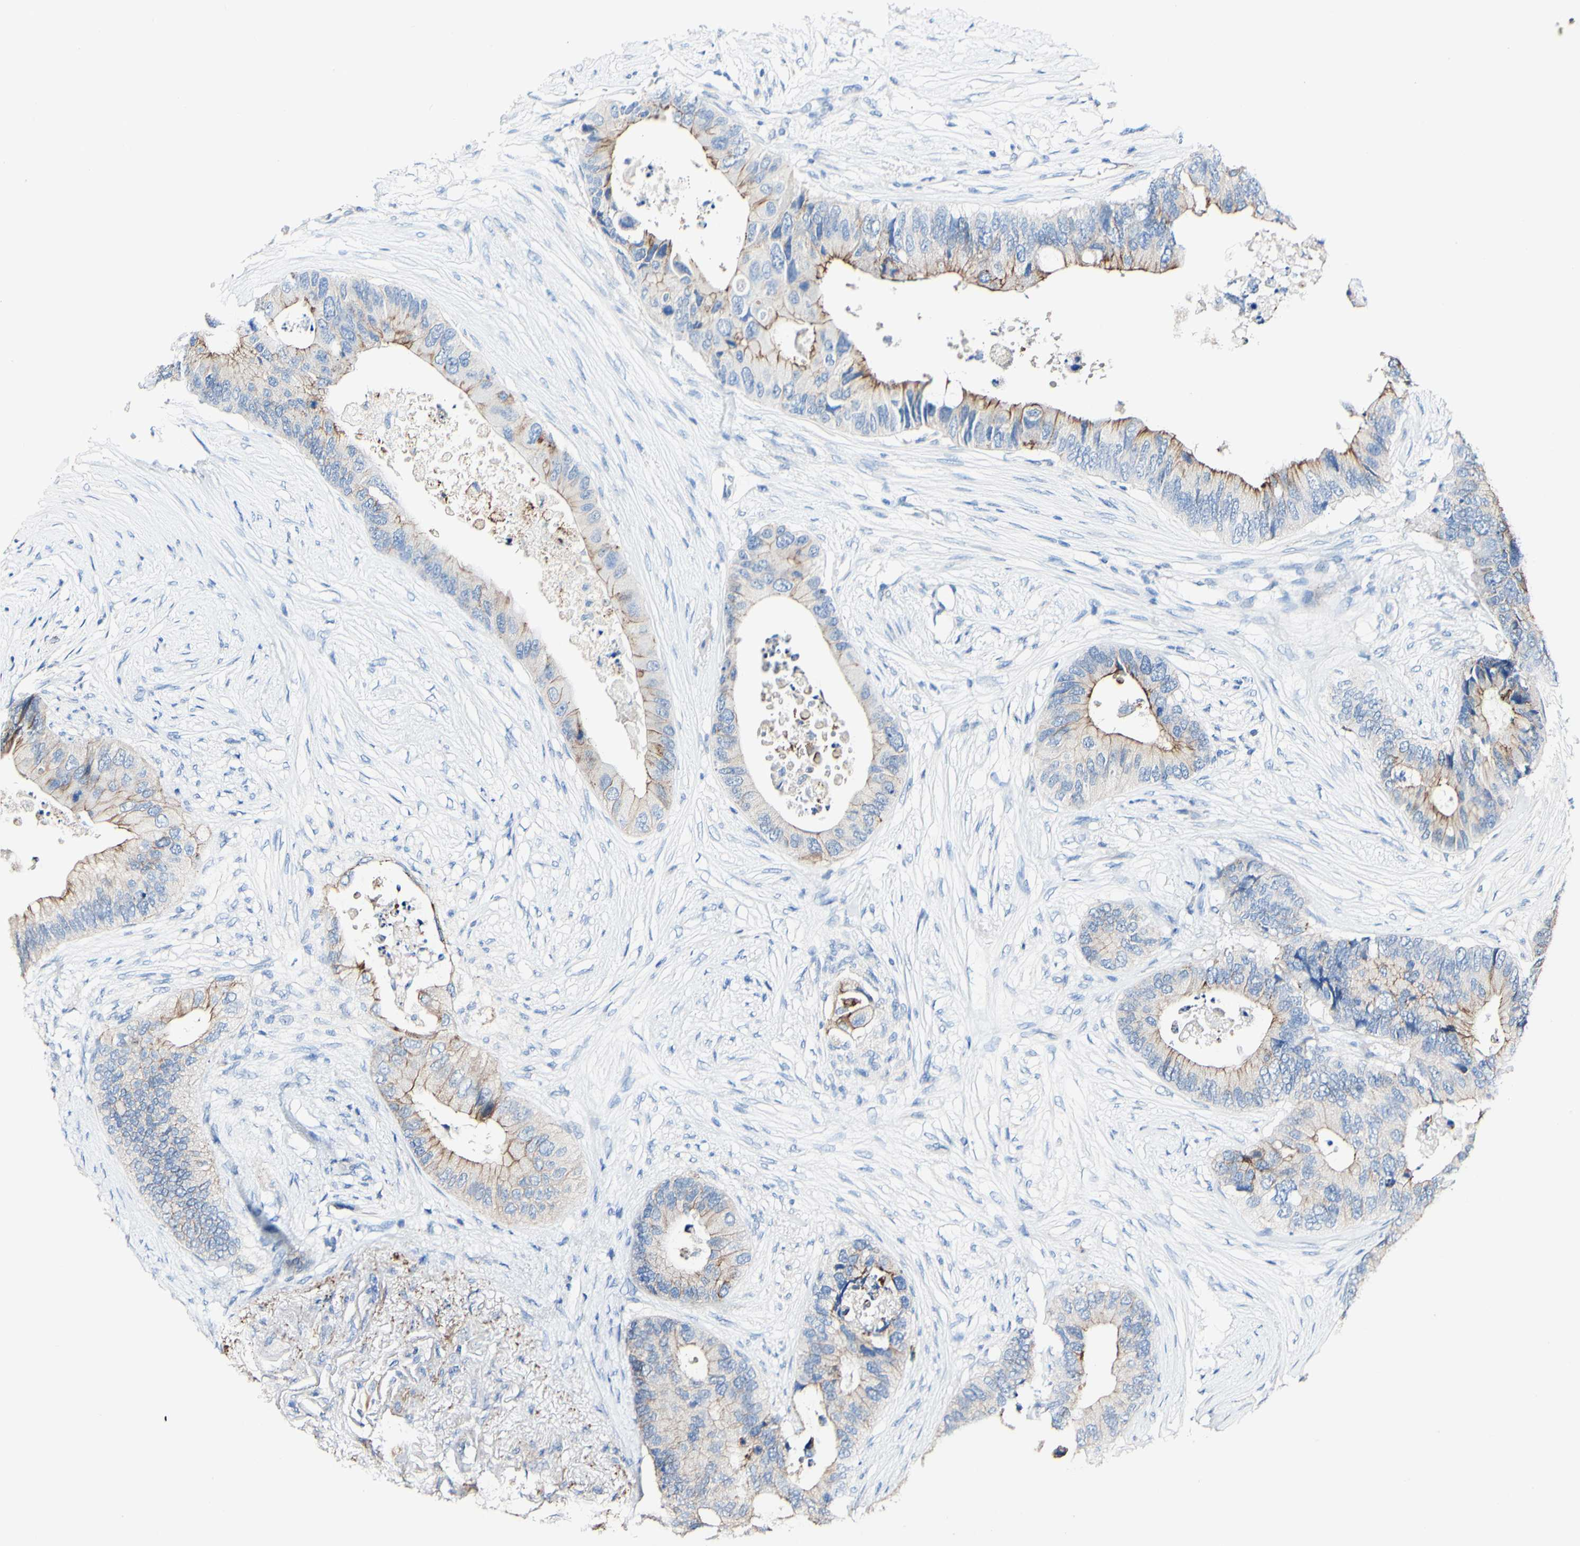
{"staining": {"intensity": "moderate", "quantity": ">75%", "location": "cytoplasmic/membranous"}, "tissue": "colorectal cancer", "cell_type": "Tumor cells", "image_type": "cancer", "snomed": [{"axis": "morphology", "description": "Adenocarcinoma, NOS"}, {"axis": "topography", "description": "Colon"}], "caption": "IHC photomicrograph of neoplastic tissue: human colorectal cancer (adenocarcinoma) stained using immunohistochemistry exhibits medium levels of moderate protein expression localized specifically in the cytoplasmic/membranous of tumor cells, appearing as a cytoplasmic/membranous brown color.", "gene": "DSC2", "patient": {"sex": "male", "age": 71}}